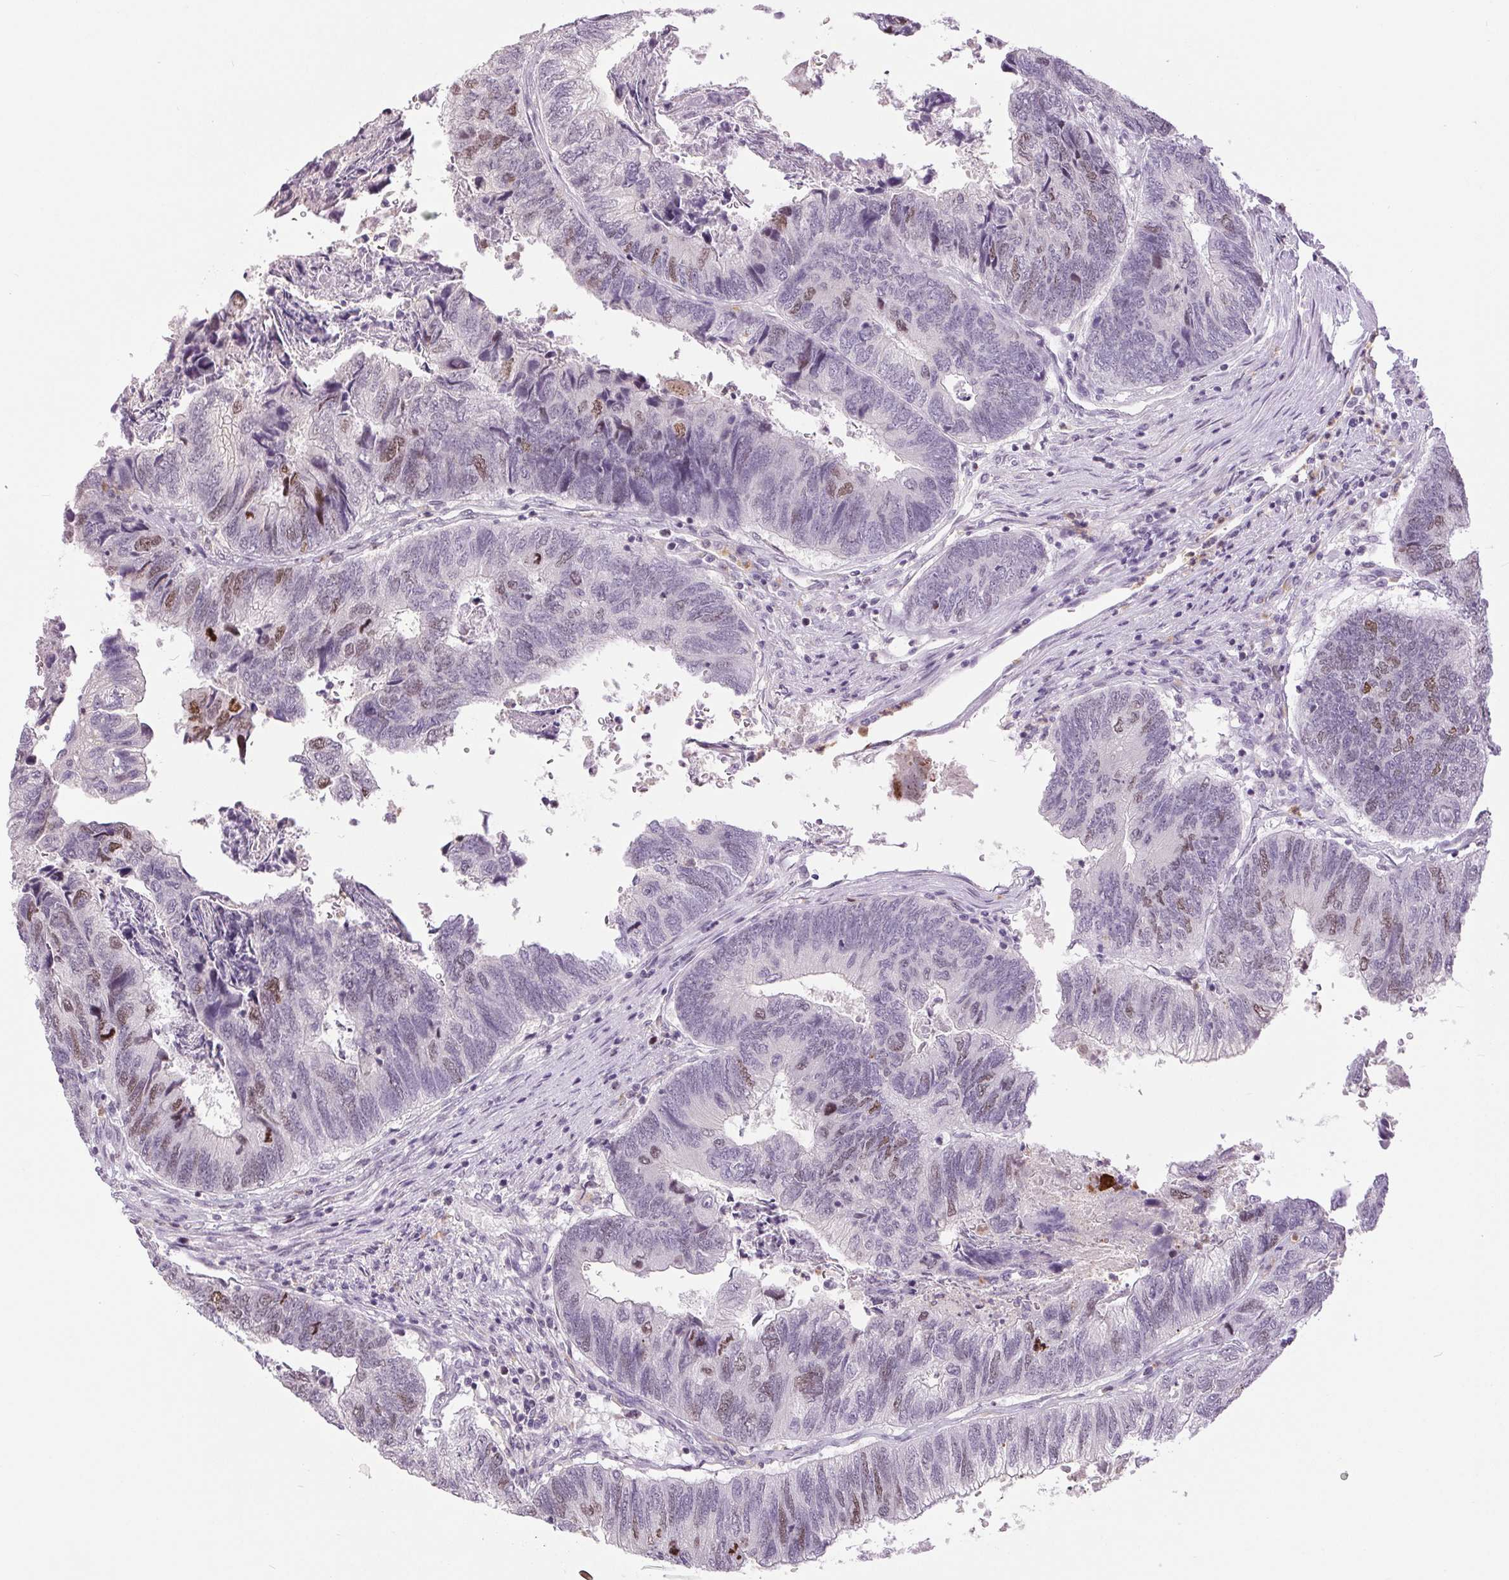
{"staining": {"intensity": "moderate", "quantity": "<25%", "location": "nuclear"}, "tissue": "colorectal cancer", "cell_type": "Tumor cells", "image_type": "cancer", "snomed": [{"axis": "morphology", "description": "Adenocarcinoma, NOS"}, {"axis": "topography", "description": "Colon"}], "caption": "Moderate nuclear protein positivity is identified in about <25% of tumor cells in colorectal cancer (adenocarcinoma).", "gene": "SMIM6", "patient": {"sex": "female", "age": 67}}